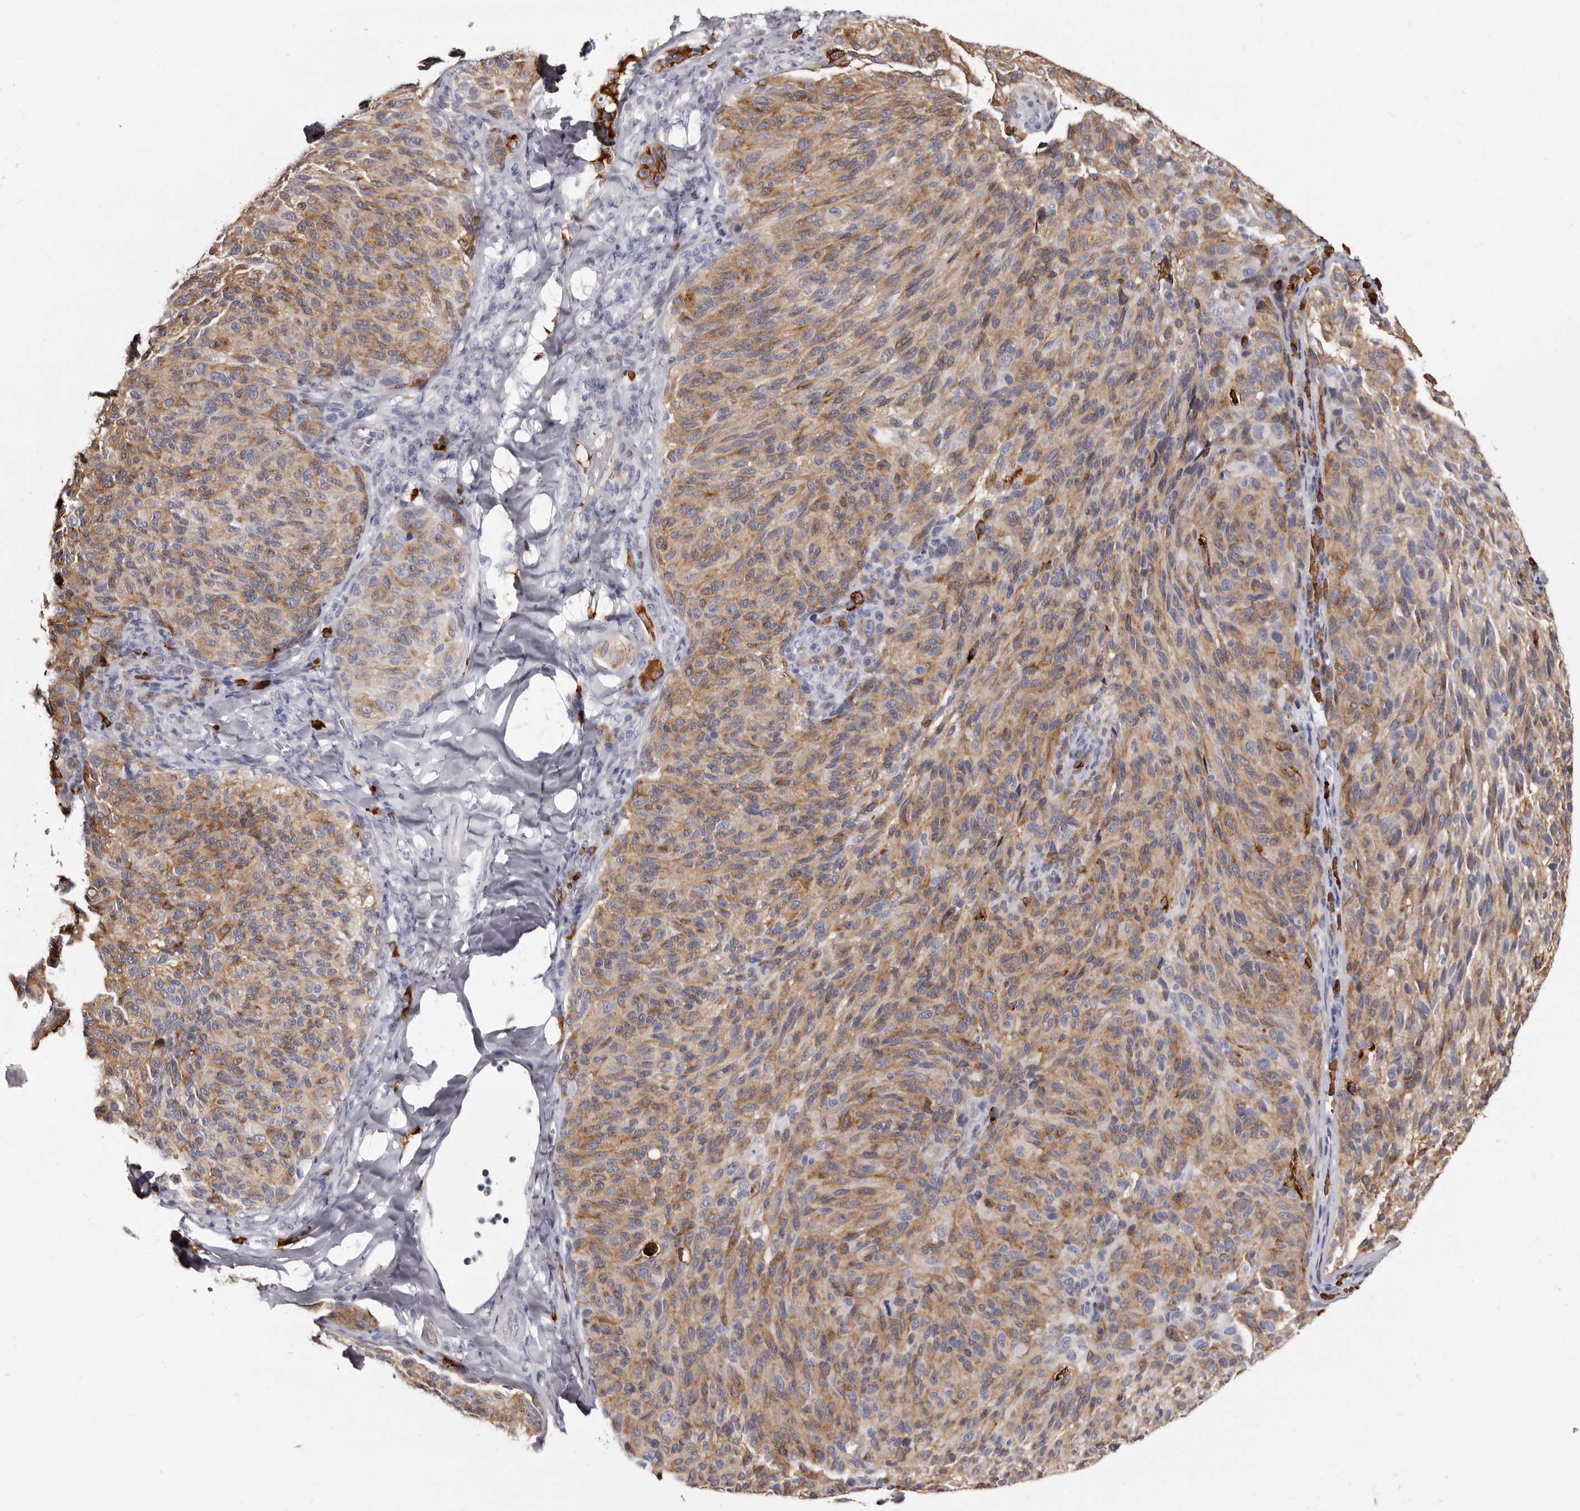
{"staining": {"intensity": "moderate", "quantity": ">75%", "location": "cytoplasmic/membranous"}, "tissue": "melanoma", "cell_type": "Tumor cells", "image_type": "cancer", "snomed": [{"axis": "morphology", "description": "Malignant melanoma, NOS"}, {"axis": "topography", "description": "Skin"}], "caption": "The image exhibits staining of melanoma, revealing moderate cytoplasmic/membranous protein staining (brown color) within tumor cells. (IHC, brightfield microscopy, high magnification).", "gene": "TBC1D22B", "patient": {"sex": "female", "age": 73}}